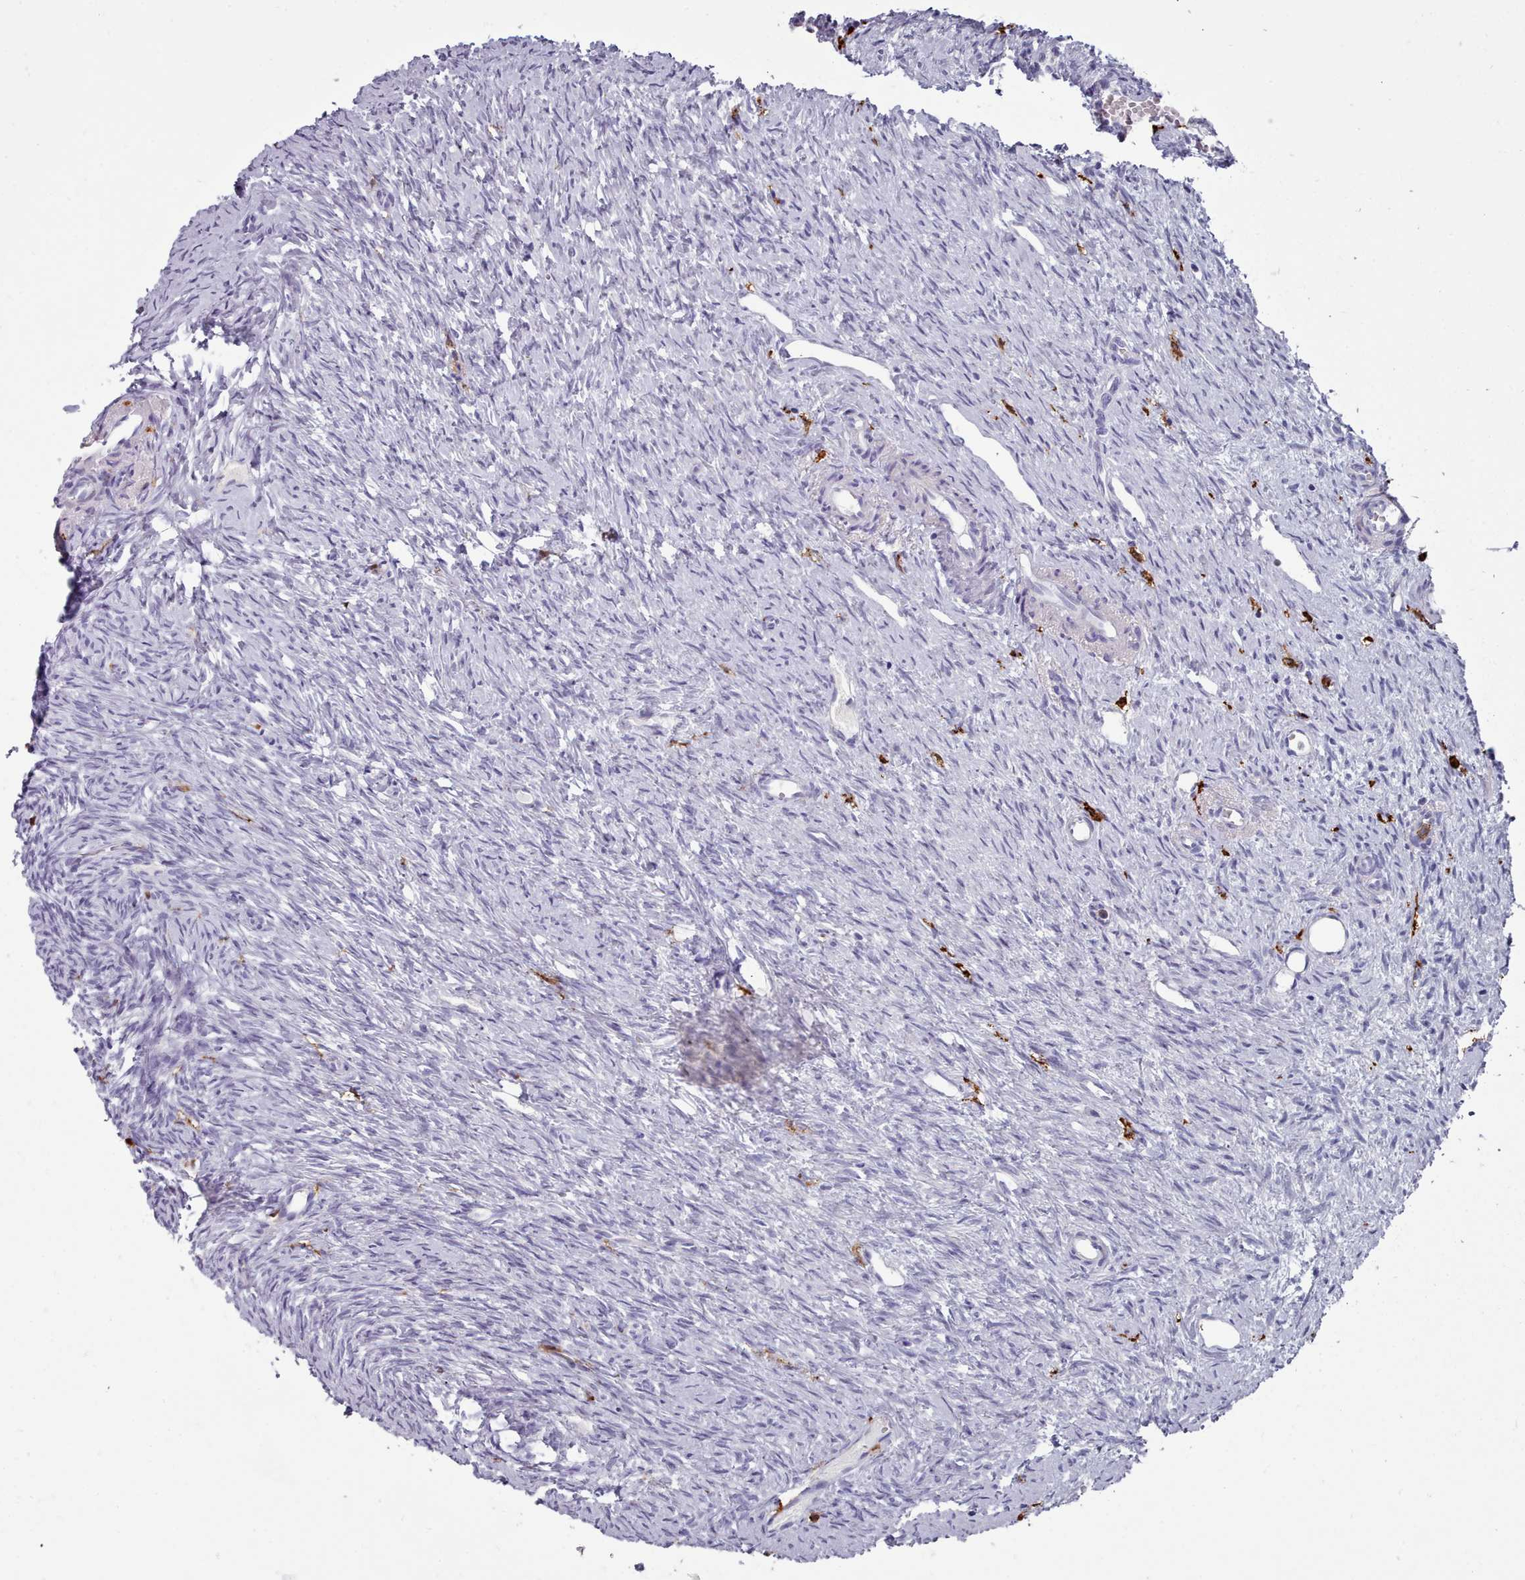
{"staining": {"intensity": "negative", "quantity": "none", "location": "none"}, "tissue": "ovary", "cell_type": "Ovarian stroma cells", "image_type": "normal", "snomed": [{"axis": "morphology", "description": "Normal tissue, NOS"}, {"axis": "topography", "description": "Ovary"}], "caption": "An immunohistochemistry (IHC) image of benign ovary is shown. There is no staining in ovarian stroma cells of ovary.", "gene": "AIF1", "patient": {"sex": "female", "age": 51}}